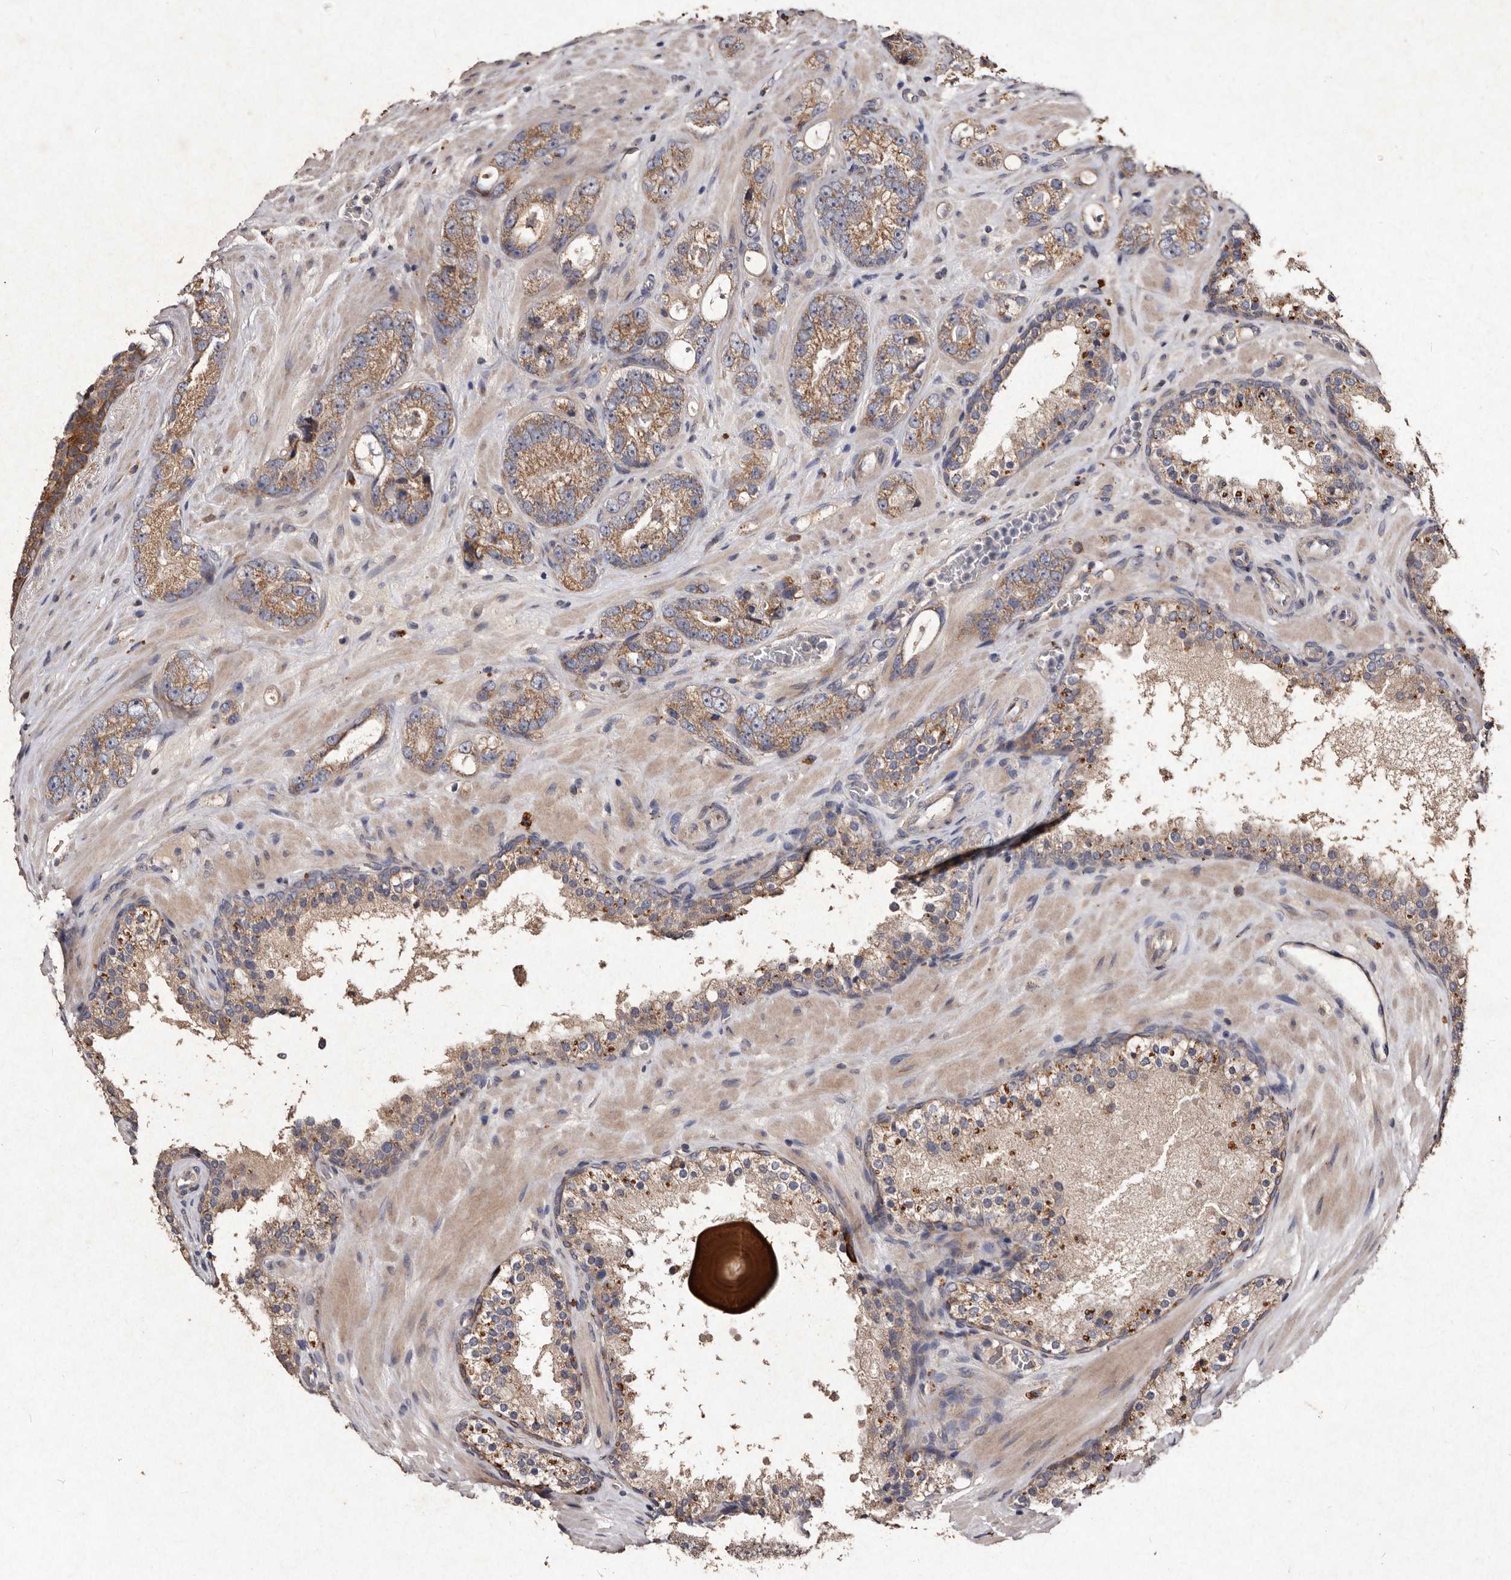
{"staining": {"intensity": "moderate", "quantity": ">75%", "location": "cytoplasmic/membranous"}, "tissue": "prostate cancer", "cell_type": "Tumor cells", "image_type": "cancer", "snomed": [{"axis": "morphology", "description": "Adenocarcinoma, High grade"}, {"axis": "topography", "description": "Prostate"}], "caption": "There is medium levels of moderate cytoplasmic/membranous expression in tumor cells of high-grade adenocarcinoma (prostate), as demonstrated by immunohistochemical staining (brown color).", "gene": "TFB1M", "patient": {"sex": "male", "age": 56}}